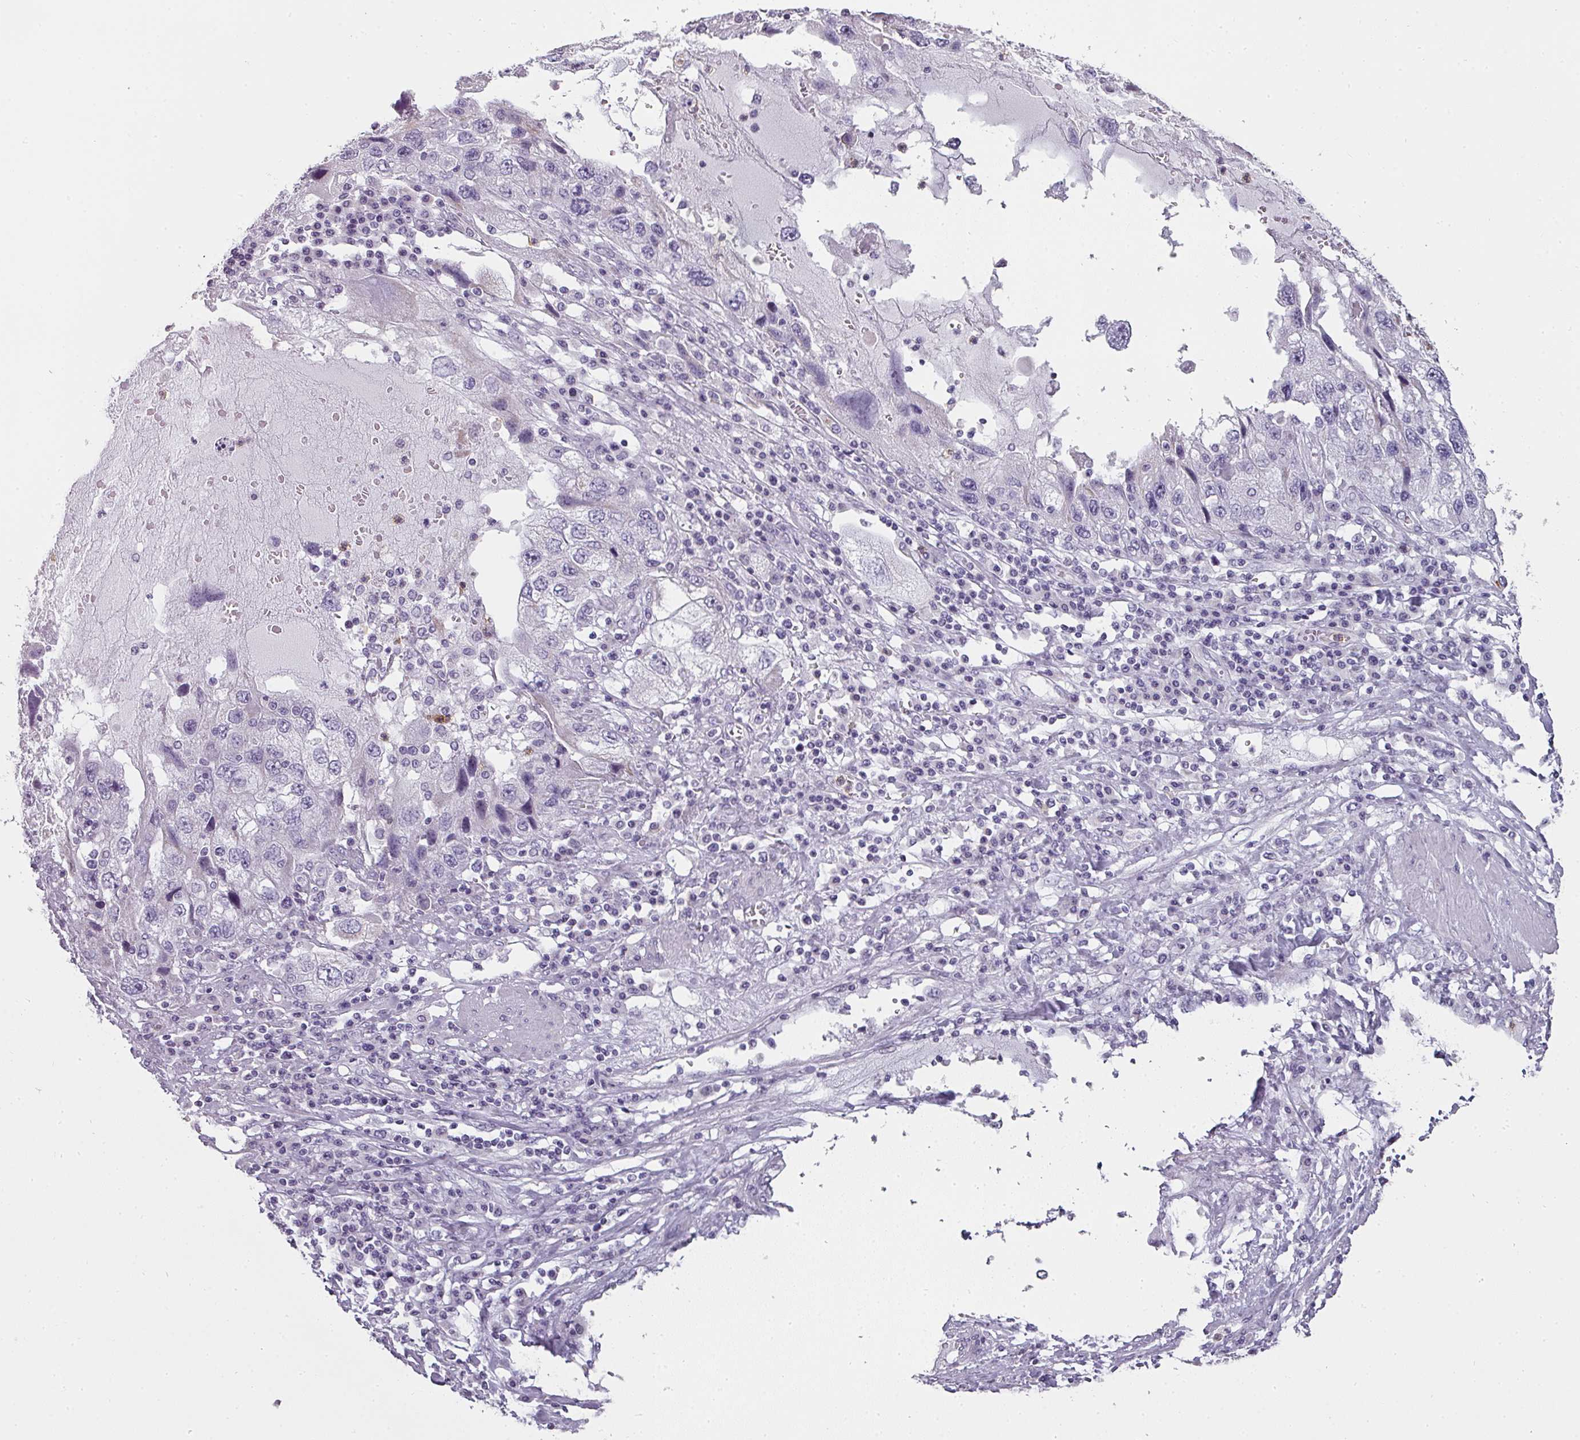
{"staining": {"intensity": "negative", "quantity": "none", "location": "none"}, "tissue": "endometrial cancer", "cell_type": "Tumor cells", "image_type": "cancer", "snomed": [{"axis": "morphology", "description": "Adenocarcinoma, NOS"}, {"axis": "topography", "description": "Endometrium"}], "caption": "Tumor cells show no significant staining in adenocarcinoma (endometrial). (Brightfield microscopy of DAB immunohistochemistry at high magnification).", "gene": "CAMP", "patient": {"sex": "female", "age": 49}}